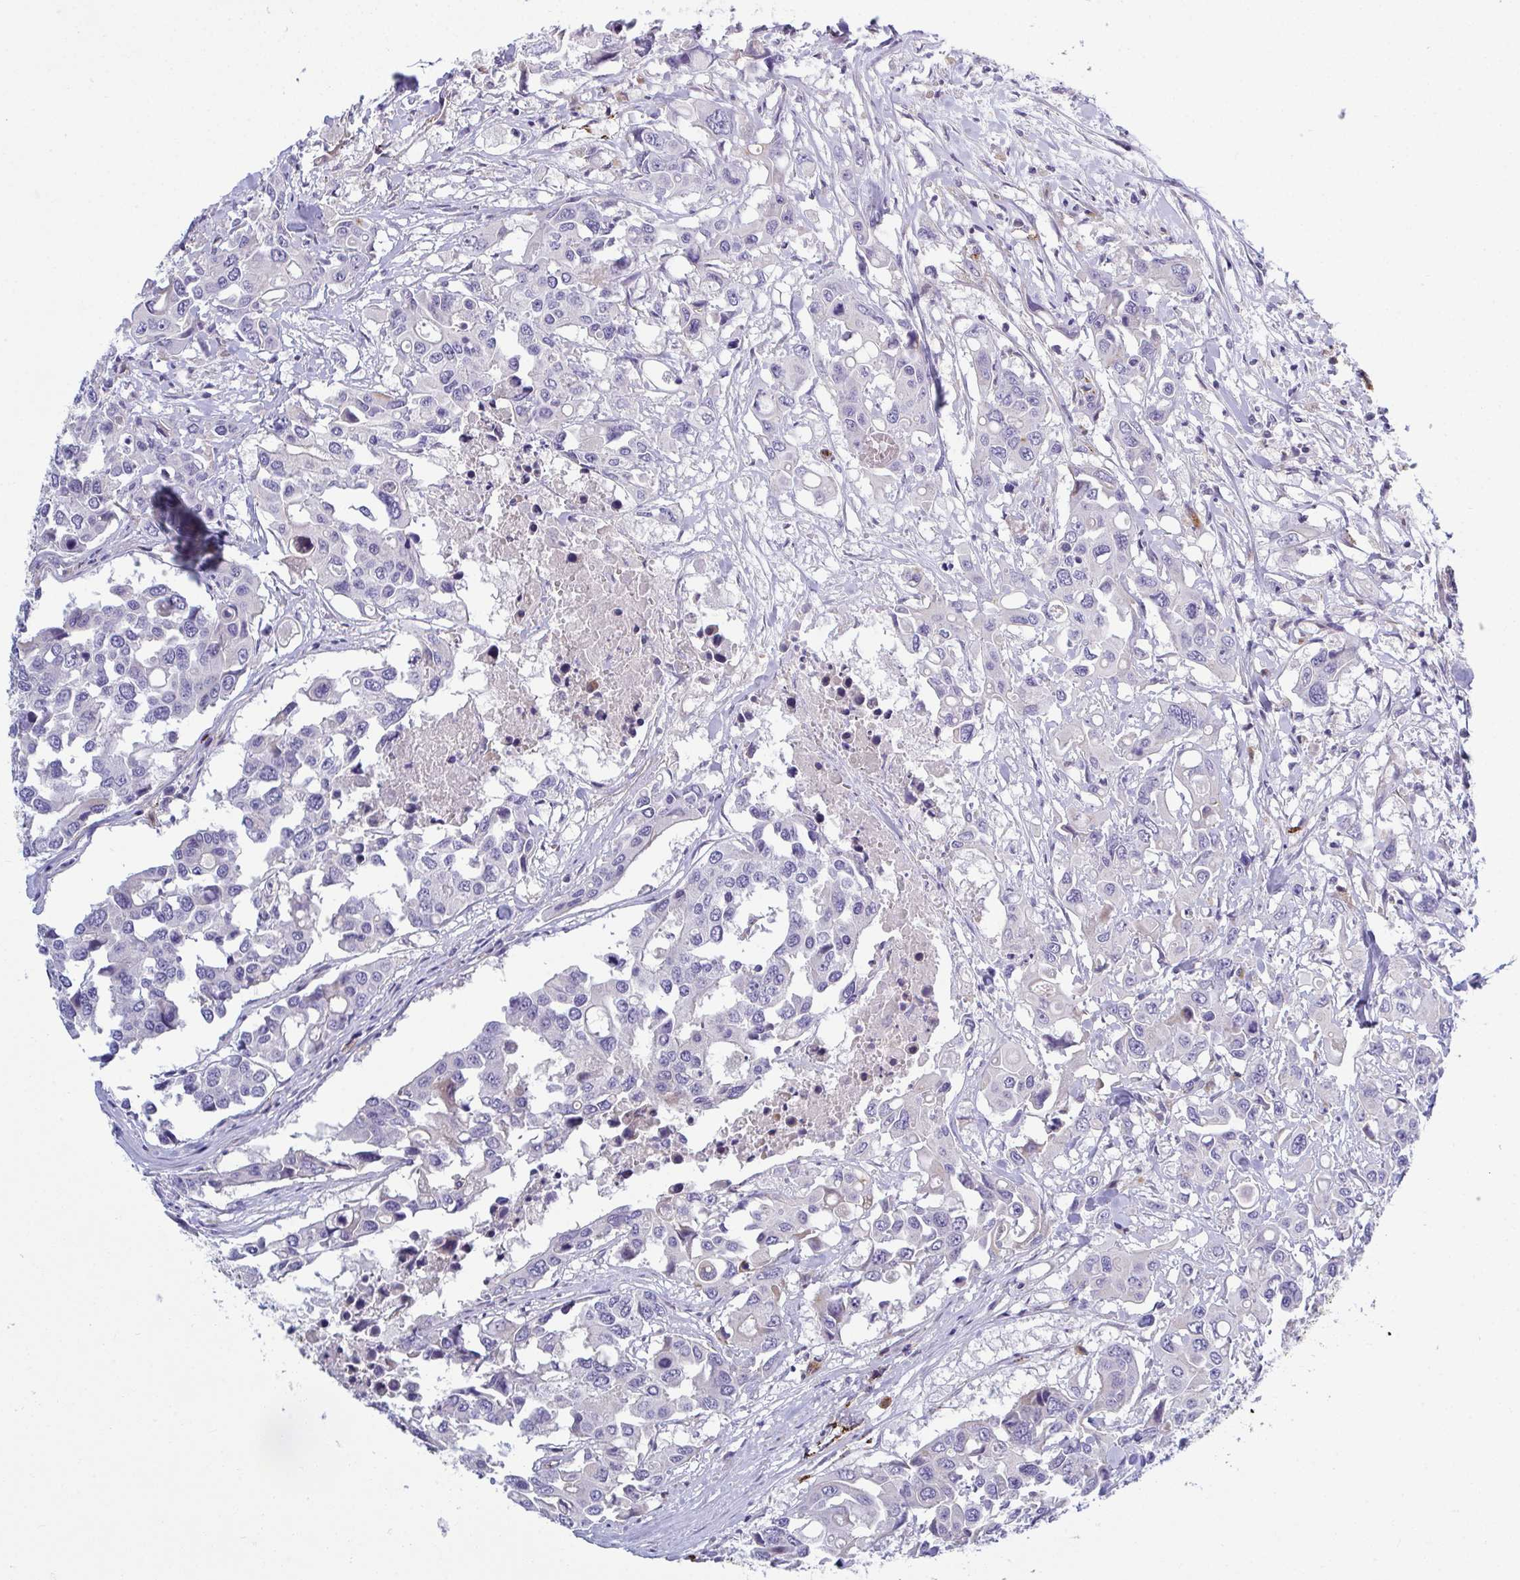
{"staining": {"intensity": "negative", "quantity": "none", "location": "none"}, "tissue": "colorectal cancer", "cell_type": "Tumor cells", "image_type": "cancer", "snomed": [{"axis": "morphology", "description": "Adenocarcinoma, NOS"}, {"axis": "topography", "description": "Colon"}], "caption": "Histopathology image shows no protein positivity in tumor cells of colorectal cancer (adenocarcinoma) tissue. (DAB (3,3'-diaminobenzidine) immunohistochemistry (IHC) visualized using brightfield microscopy, high magnification).", "gene": "TOR1AIP2", "patient": {"sex": "male", "age": 77}}